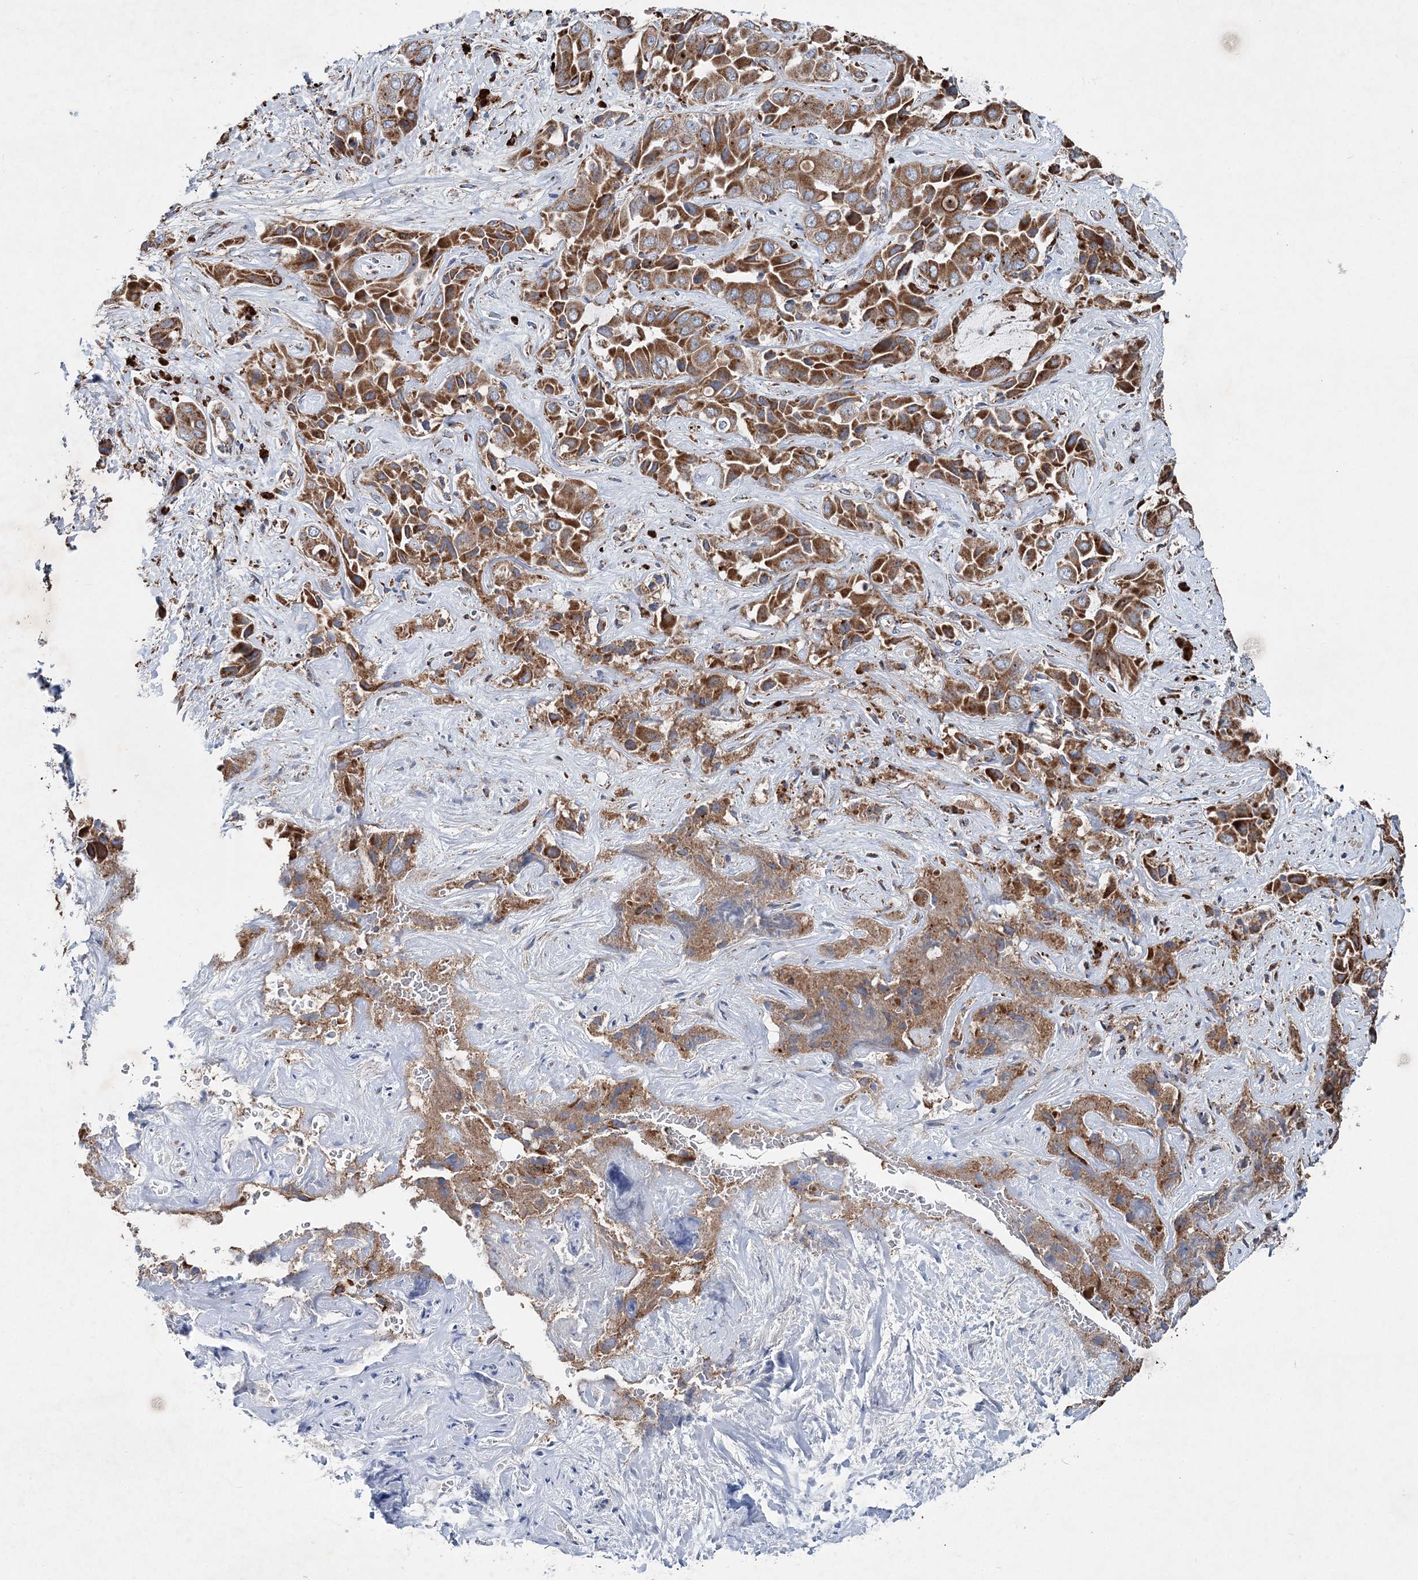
{"staining": {"intensity": "strong", "quantity": ">75%", "location": "cytoplasmic/membranous"}, "tissue": "liver cancer", "cell_type": "Tumor cells", "image_type": "cancer", "snomed": [{"axis": "morphology", "description": "Cholangiocarcinoma"}, {"axis": "topography", "description": "Liver"}], "caption": "Human liver cholangiocarcinoma stained for a protein (brown) exhibits strong cytoplasmic/membranous positive positivity in about >75% of tumor cells.", "gene": "SPAG16", "patient": {"sex": "female", "age": 52}}